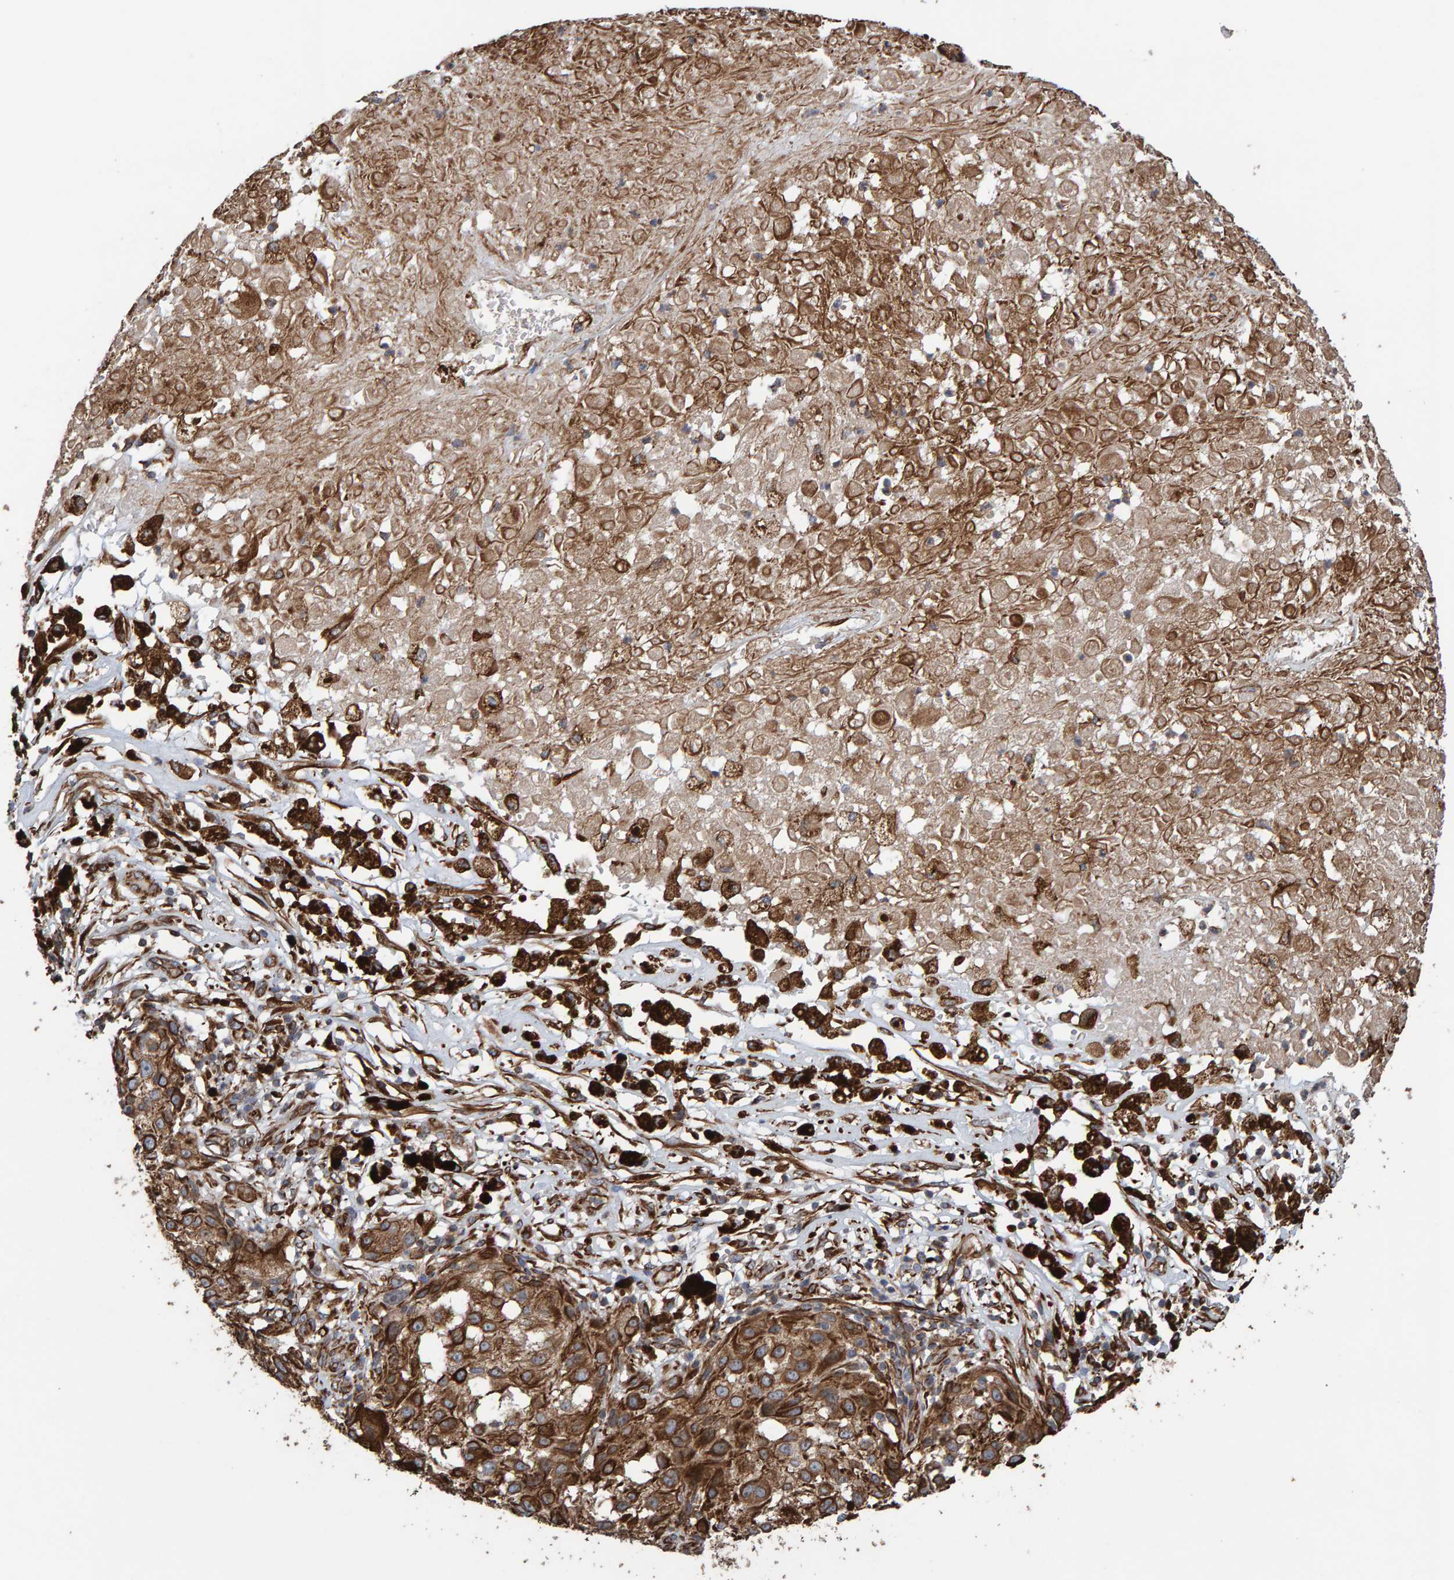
{"staining": {"intensity": "moderate", "quantity": ">75%", "location": "cytoplasmic/membranous"}, "tissue": "melanoma", "cell_type": "Tumor cells", "image_type": "cancer", "snomed": [{"axis": "morphology", "description": "Necrosis, NOS"}, {"axis": "morphology", "description": "Malignant melanoma, NOS"}, {"axis": "topography", "description": "Skin"}], "caption": "Immunohistochemistry (IHC) of human malignant melanoma displays medium levels of moderate cytoplasmic/membranous expression in approximately >75% of tumor cells.", "gene": "ZNF347", "patient": {"sex": "female", "age": 87}}